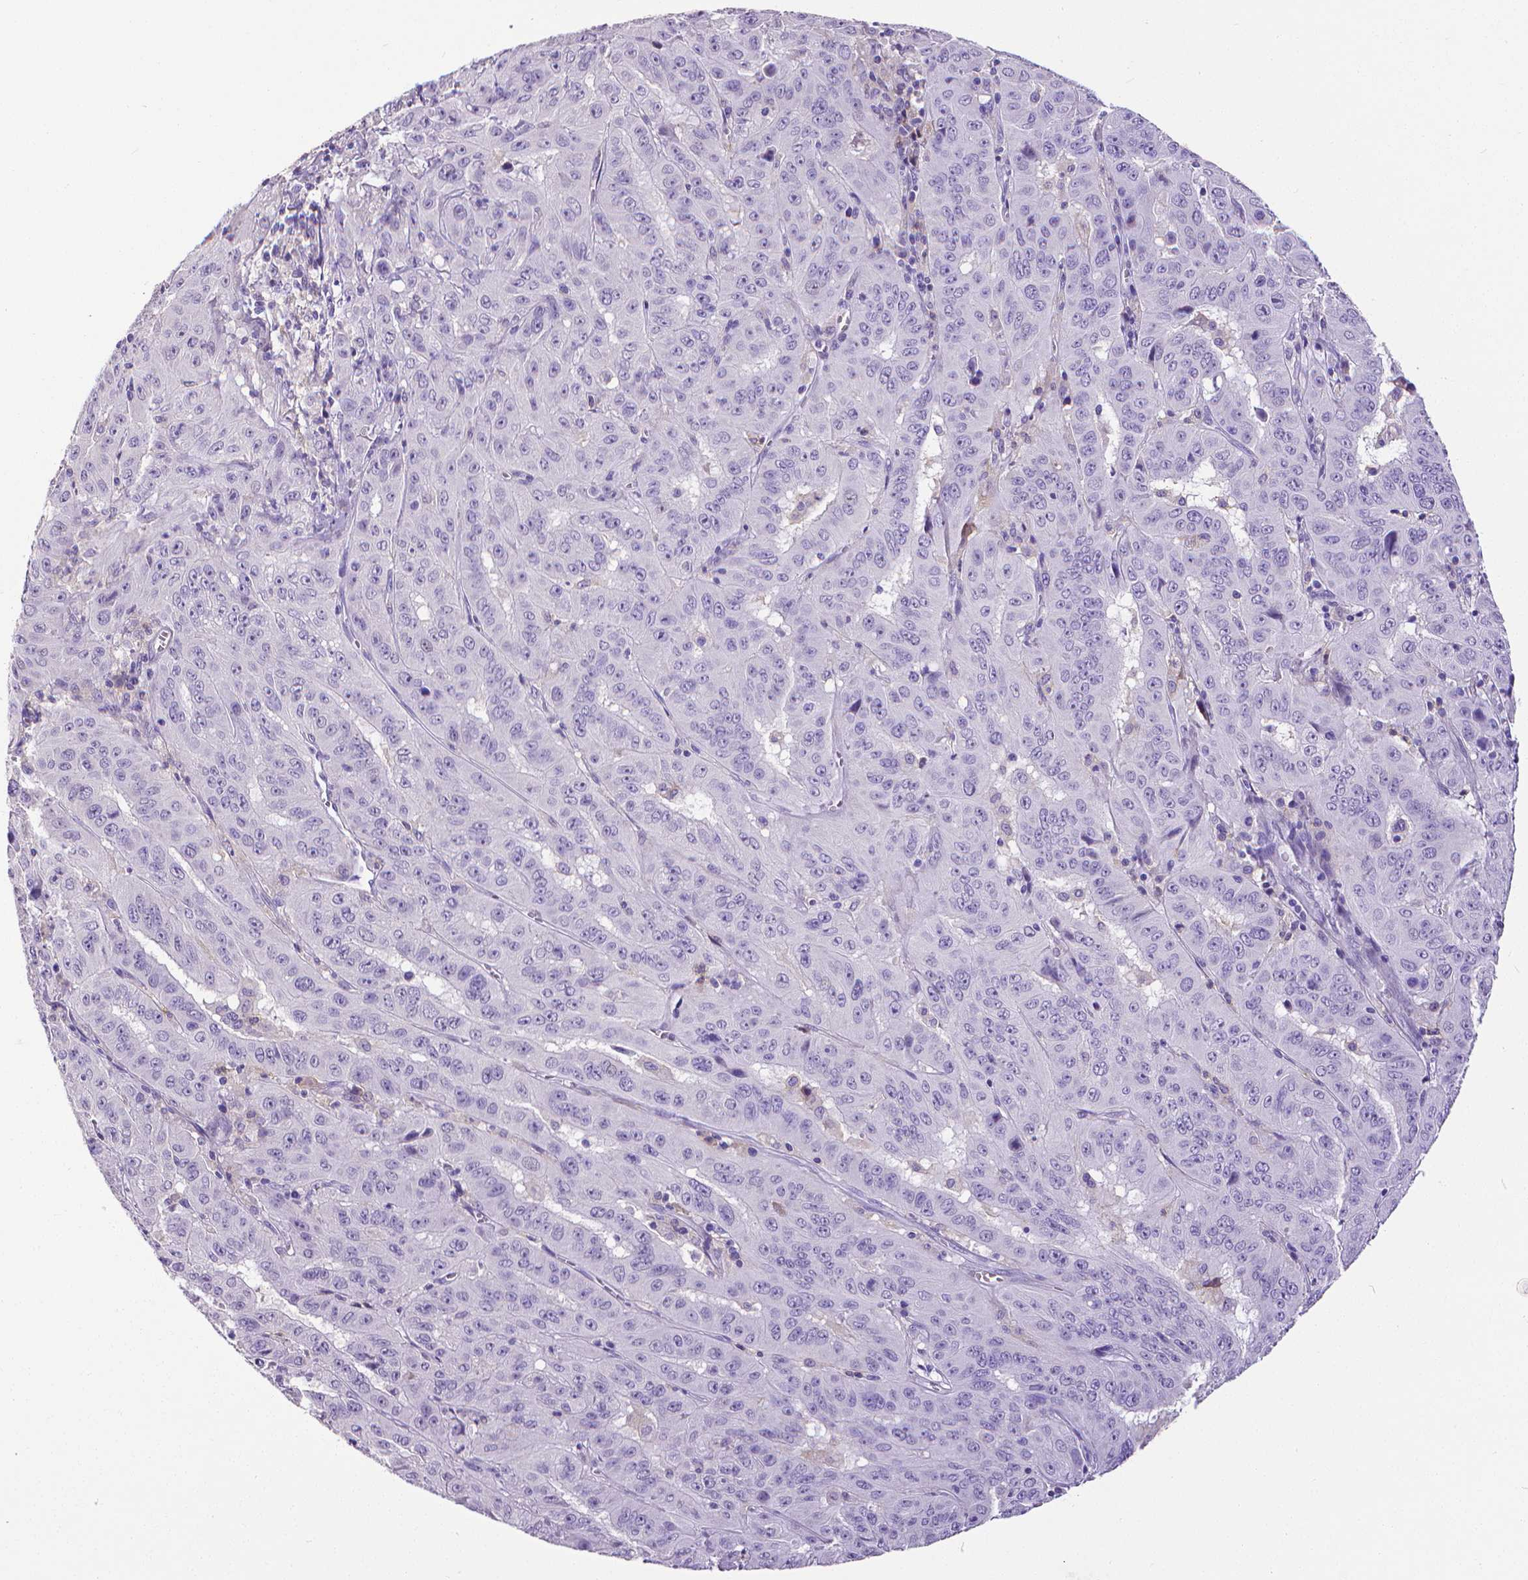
{"staining": {"intensity": "negative", "quantity": "none", "location": "none"}, "tissue": "pancreatic cancer", "cell_type": "Tumor cells", "image_type": "cancer", "snomed": [{"axis": "morphology", "description": "Adenocarcinoma, NOS"}, {"axis": "topography", "description": "Pancreas"}], "caption": "An immunohistochemistry (IHC) photomicrograph of pancreatic adenocarcinoma is shown. There is no staining in tumor cells of pancreatic adenocarcinoma. (Immunohistochemistry (ihc), brightfield microscopy, high magnification).", "gene": "CD4", "patient": {"sex": "male", "age": 63}}